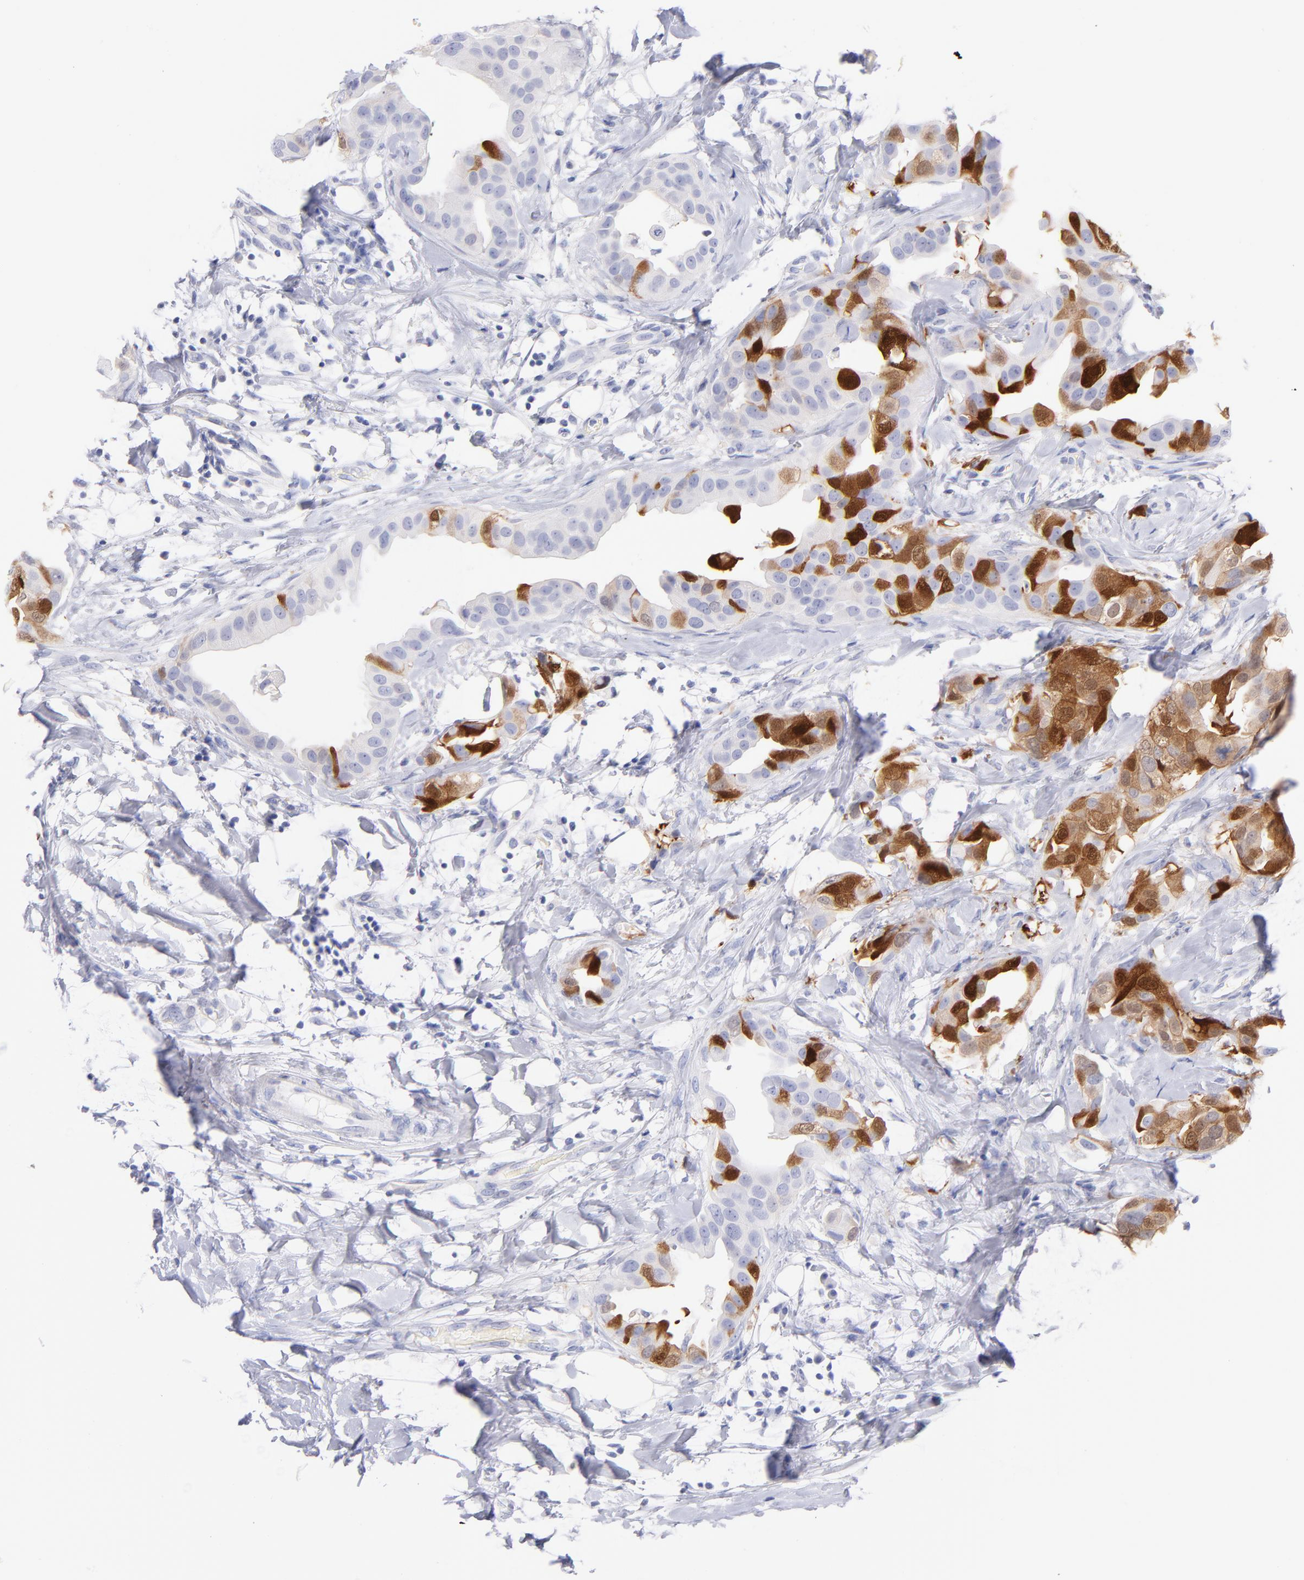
{"staining": {"intensity": "moderate", "quantity": "25%-75%", "location": "cytoplasmic/membranous"}, "tissue": "breast cancer", "cell_type": "Tumor cells", "image_type": "cancer", "snomed": [{"axis": "morphology", "description": "Duct carcinoma"}, {"axis": "topography", "description": "Breast"}], "caption": "Breast cancer (invasive ductal carcinoma) stained with DAB IHC reveals medium levels of moderate cytoplasmic/membranous staining in approximately 25%-75% of tumor cells.", "gene": "SCGN", "patient": {"sex": "female", "age": 40}}